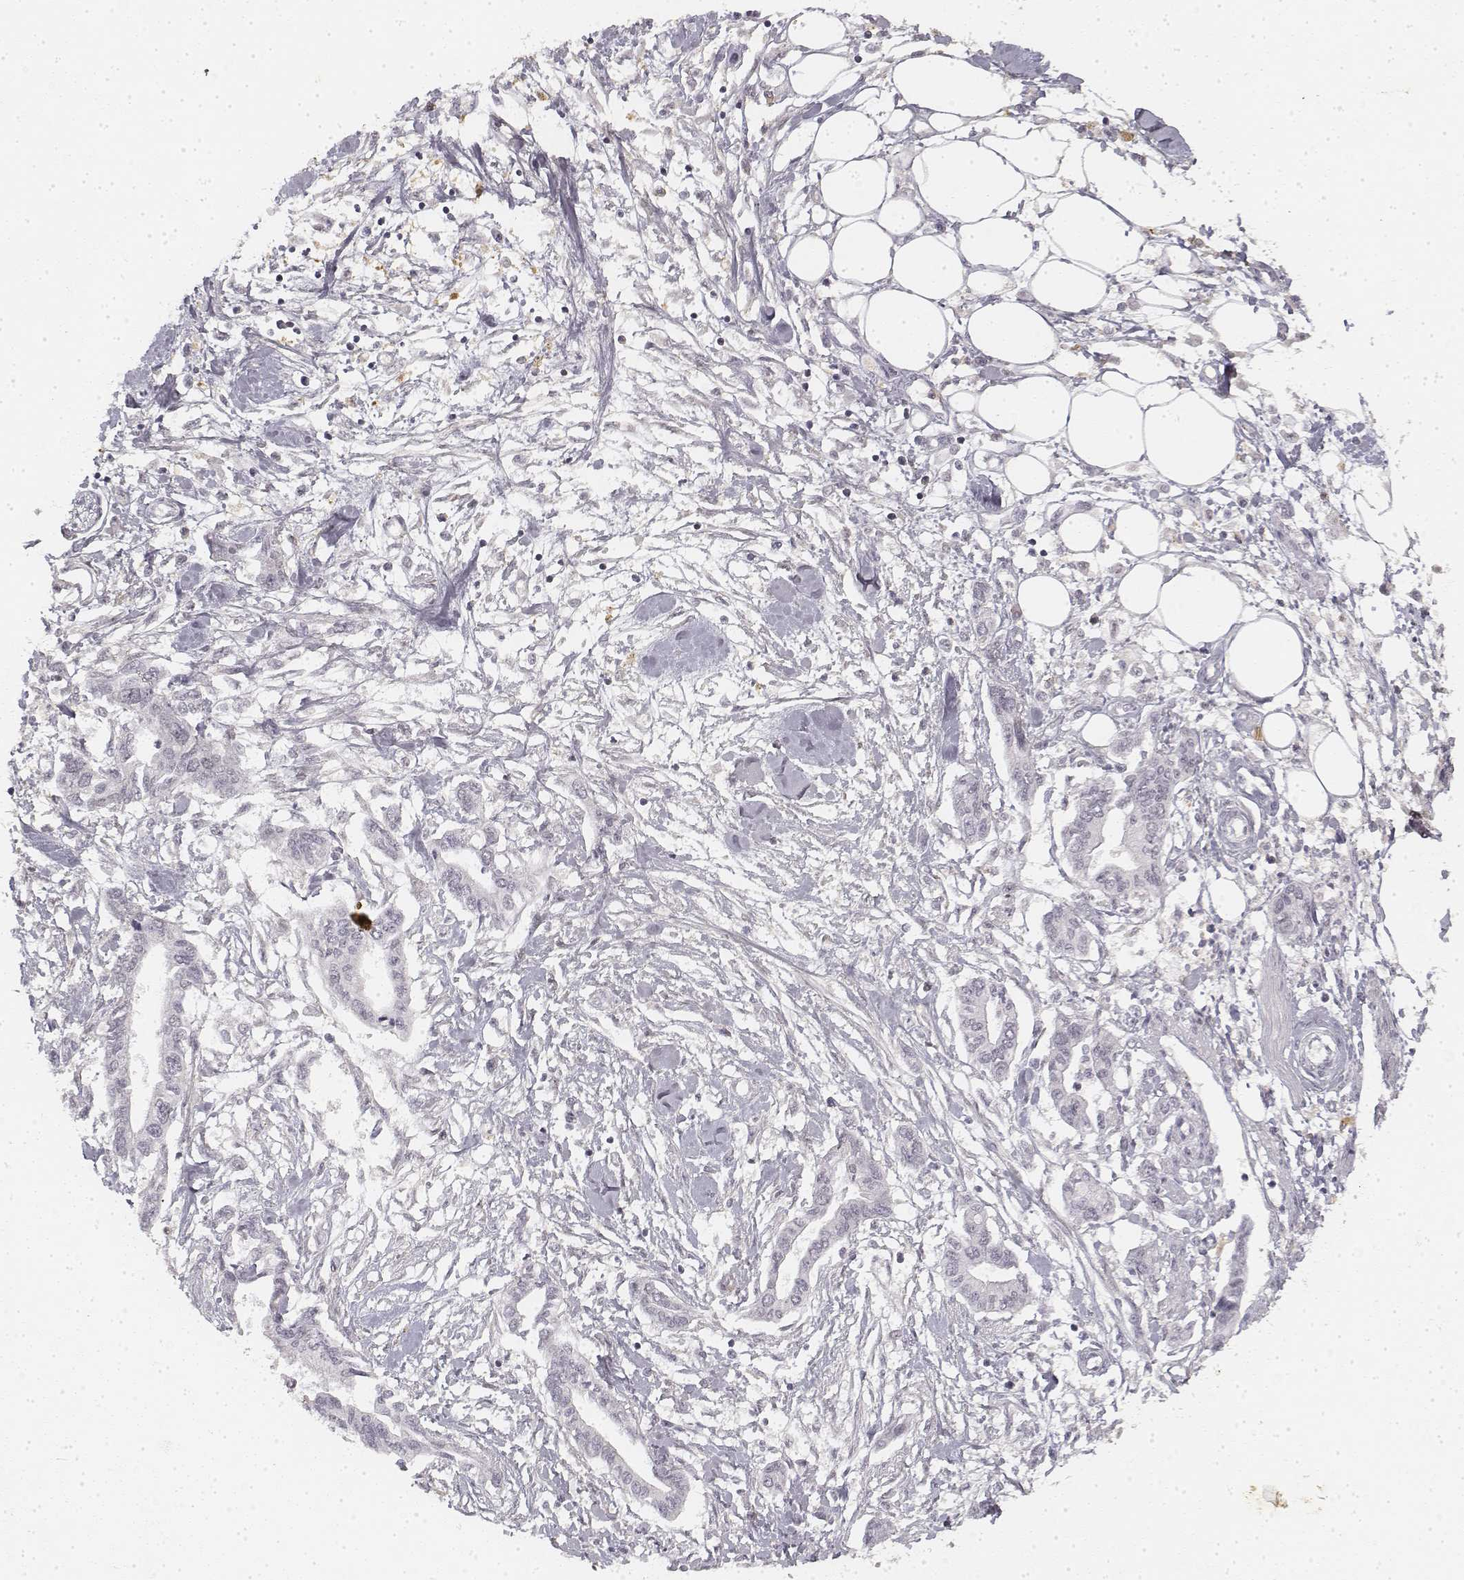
{"staining": {"intensity": "negative", "quantity": "none", "location": "none"}, "tissue": "pancreatic cancer", "cell_type": "Tumor cells", "image_type": "cancer", "snomed": [{"axis": "morphology", "description": "Adenocarcinoma, NOS"}, {"axis": "topography", "description": "Pancreas"}], "caption": "A histopathology image of human pancreatic cancer (adenocarcinoma) is negative for staining in tumor cells. (DAB (3,3'-diaminobenzidine) immunohistochemistry (IHC) with hematoxylin counter stain).", "gene": "KRT84", "patient": {"sex": "male", "age": 60}}